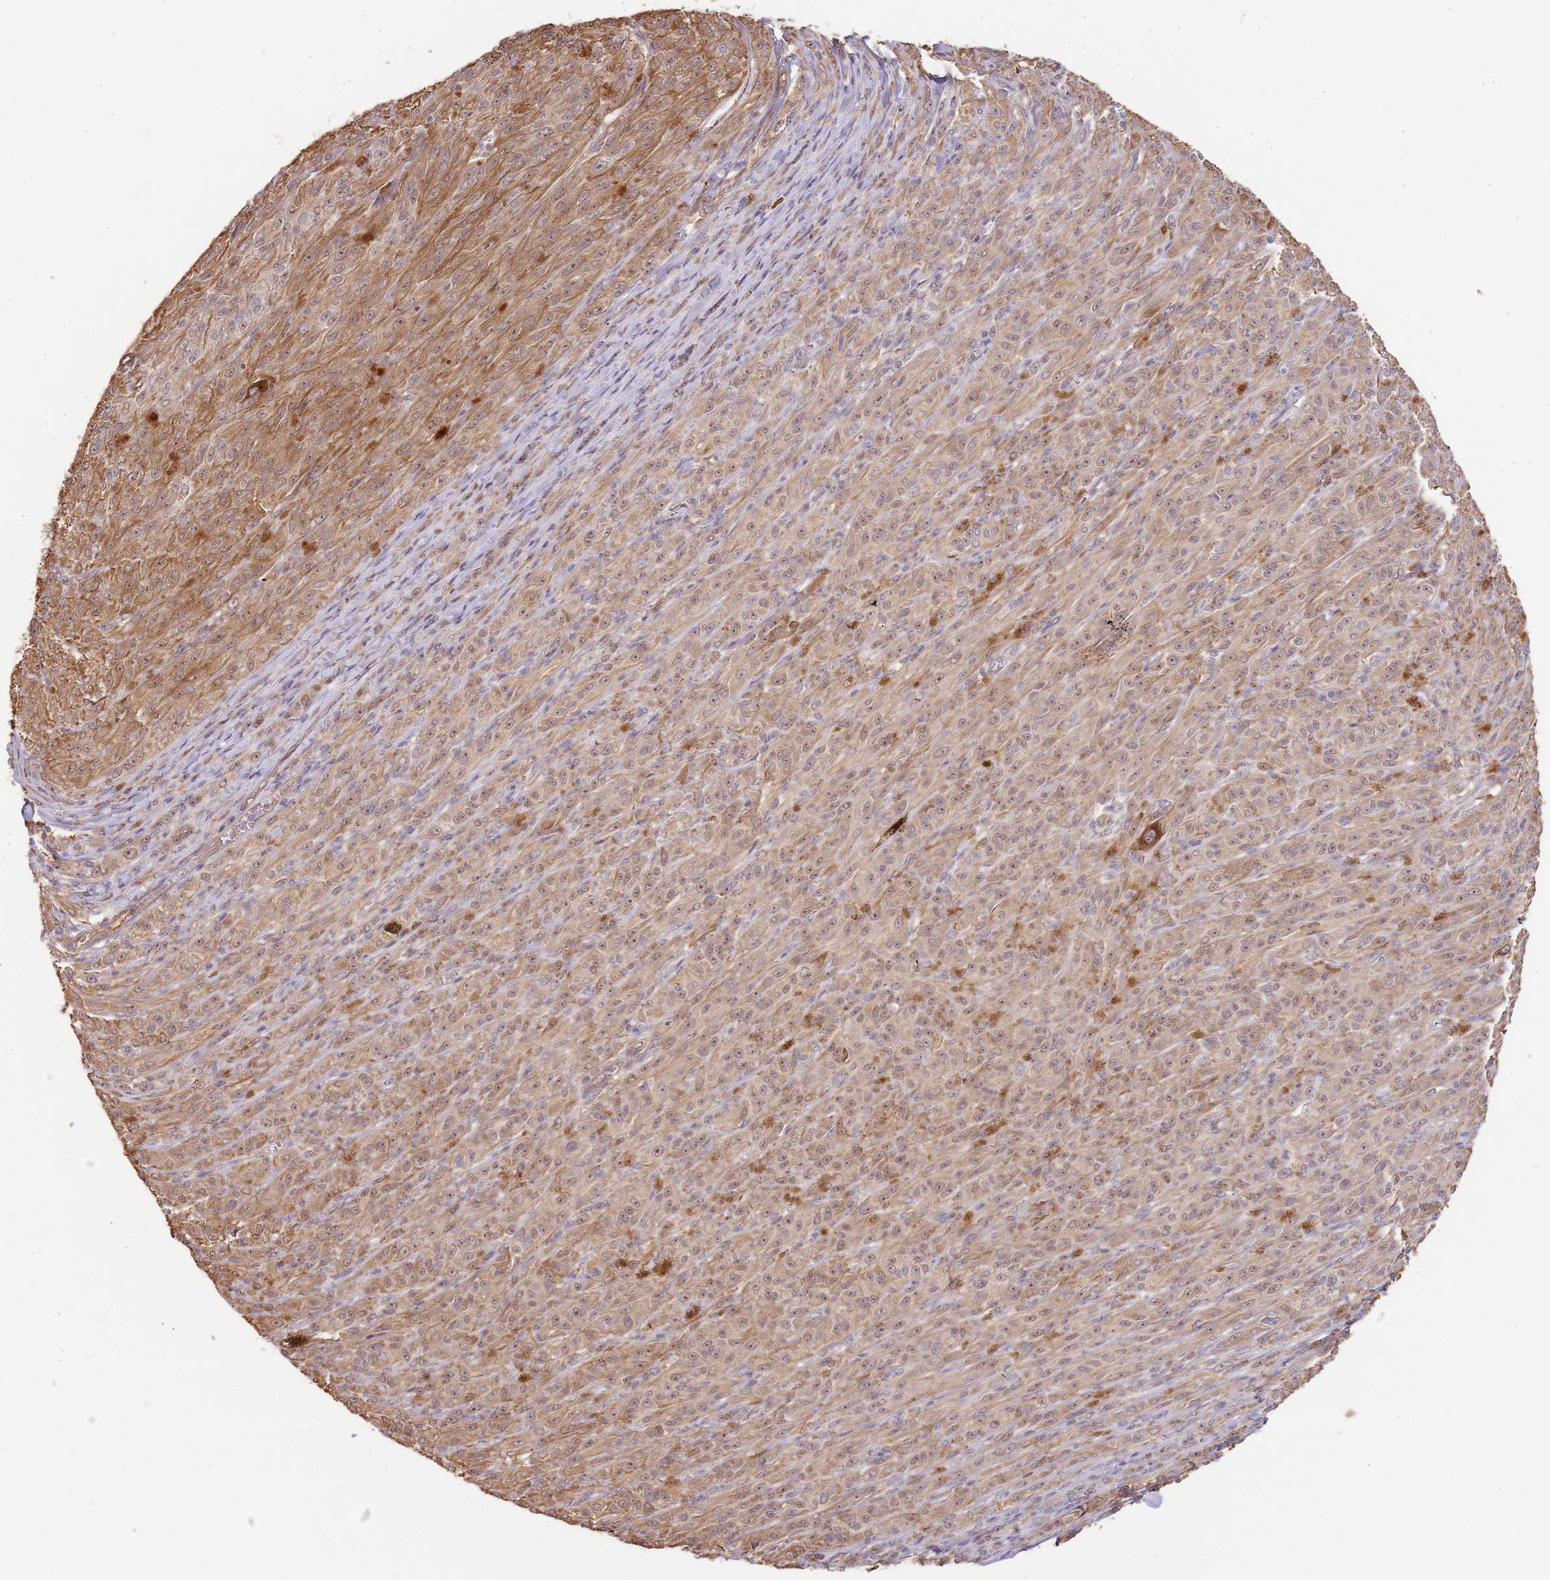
{"staining": {"intensity": "weak", "quantity": "25%-75%", "location": "cytoplasmic/membranous,nuclear"}, "tissue": "melanoma", "cell_type": "Tumor cells", "image_type": "cancer", "snomed": [{"axis": "morphology", "description": "Malignant melanoma, NOS"}, {"axis": "topography", "description": "Skin"}], "caption": "There is low levels of weak cytoplasmic/membranous and nuclear staining in tumor cells of melanoma, as demonstrated by immunohistochemical staining (brown color).", "gene": "SURF2", "patient": {"sex": "female", "age": 52}}